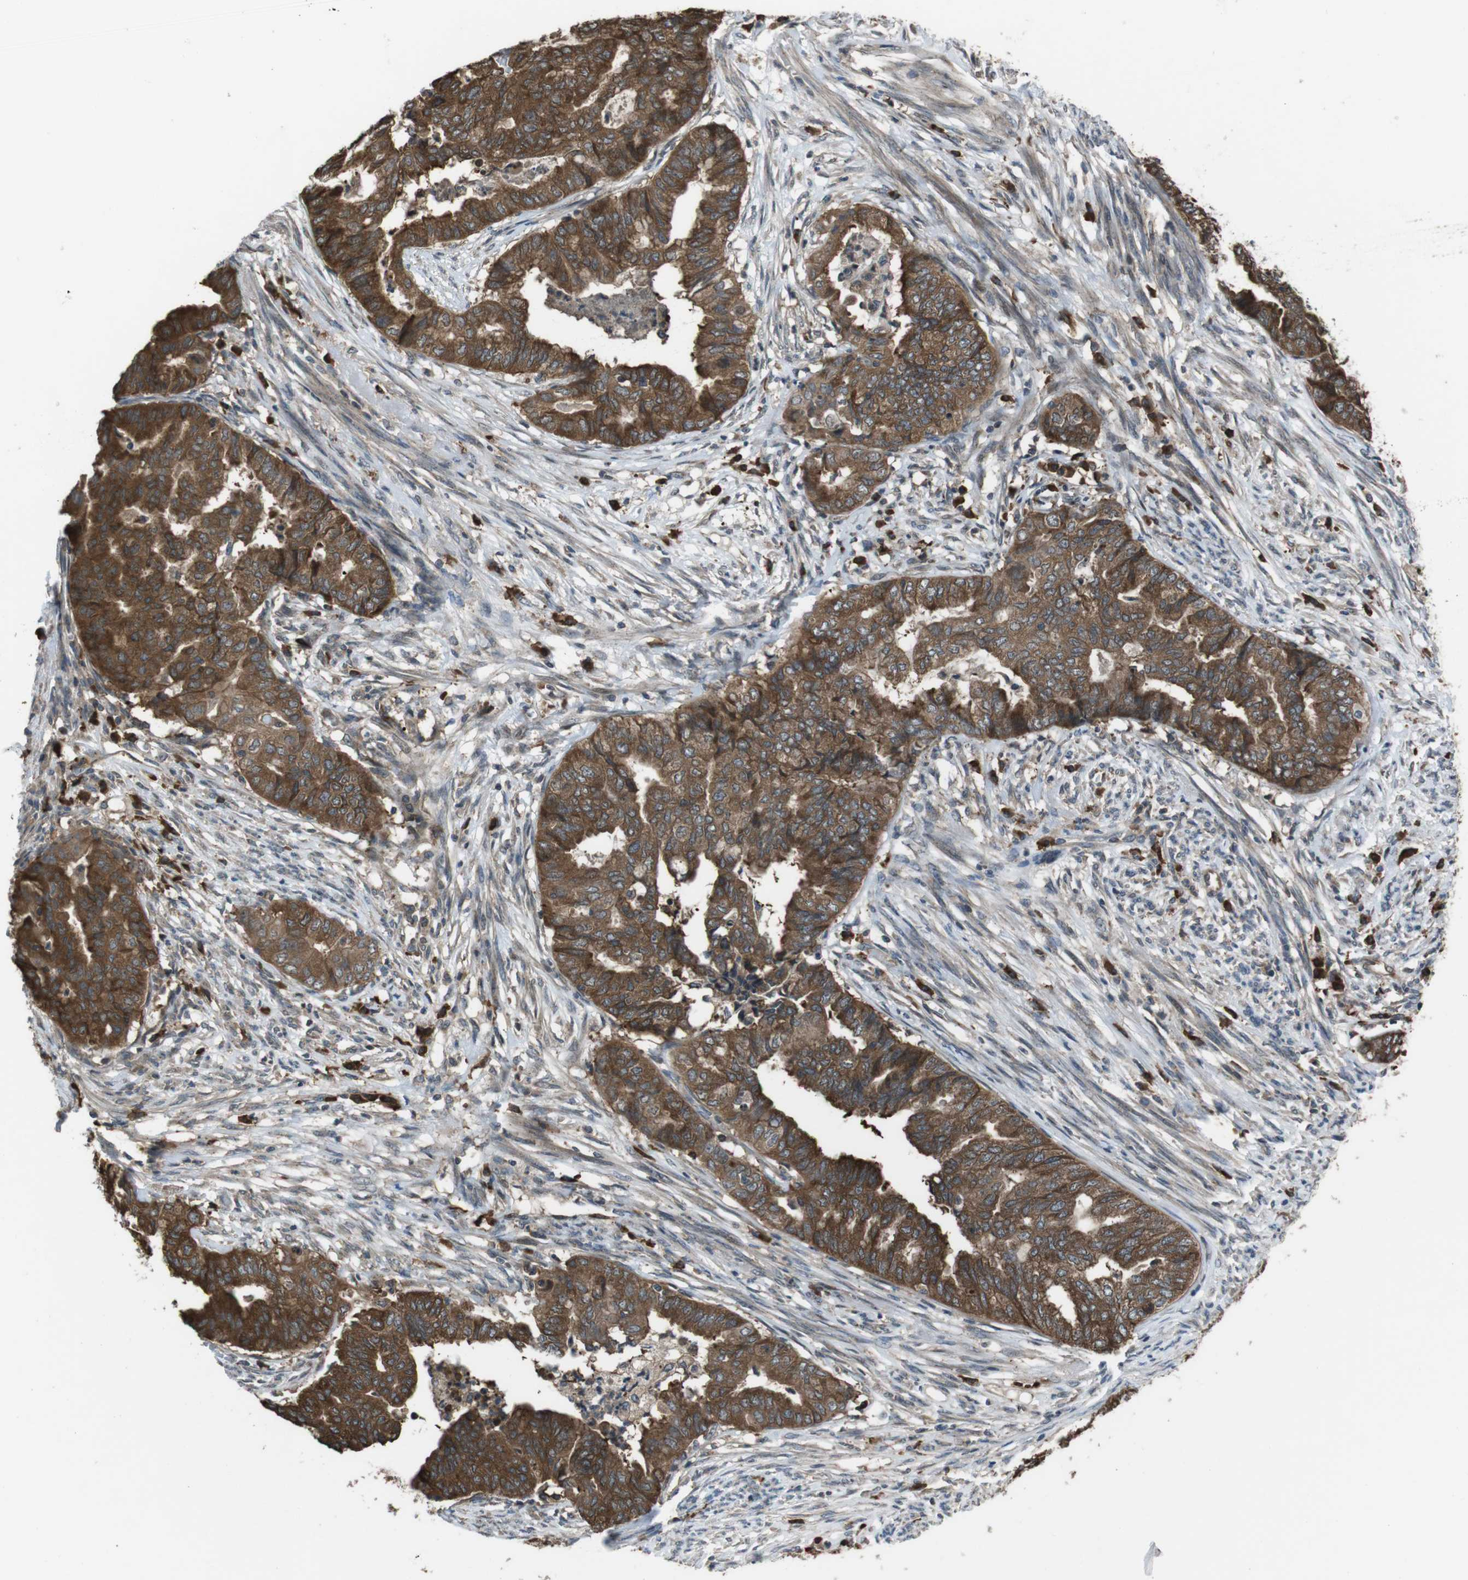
{"staining": {"intensity": "moderate", "quantity": ">75%", "location": "cytoplasmic/membranous"}, "tissue": "endometrial cancer", "cell_type": "Tumor cells", "image_type": "cancer", "snomed": [{"axis": "morphology", "description": "Adenocarcinoma, NOS"}, {"axis": "topography", "description": "Endometrium"}], "caption": "Protein expression analysis of endometrial cancer reveals moderate cytoplasmic/membranous positivity in approximately >75% of tumor cells.", "gene": "SLC22A23", "patient": {"sex": "female", "age": 79}}